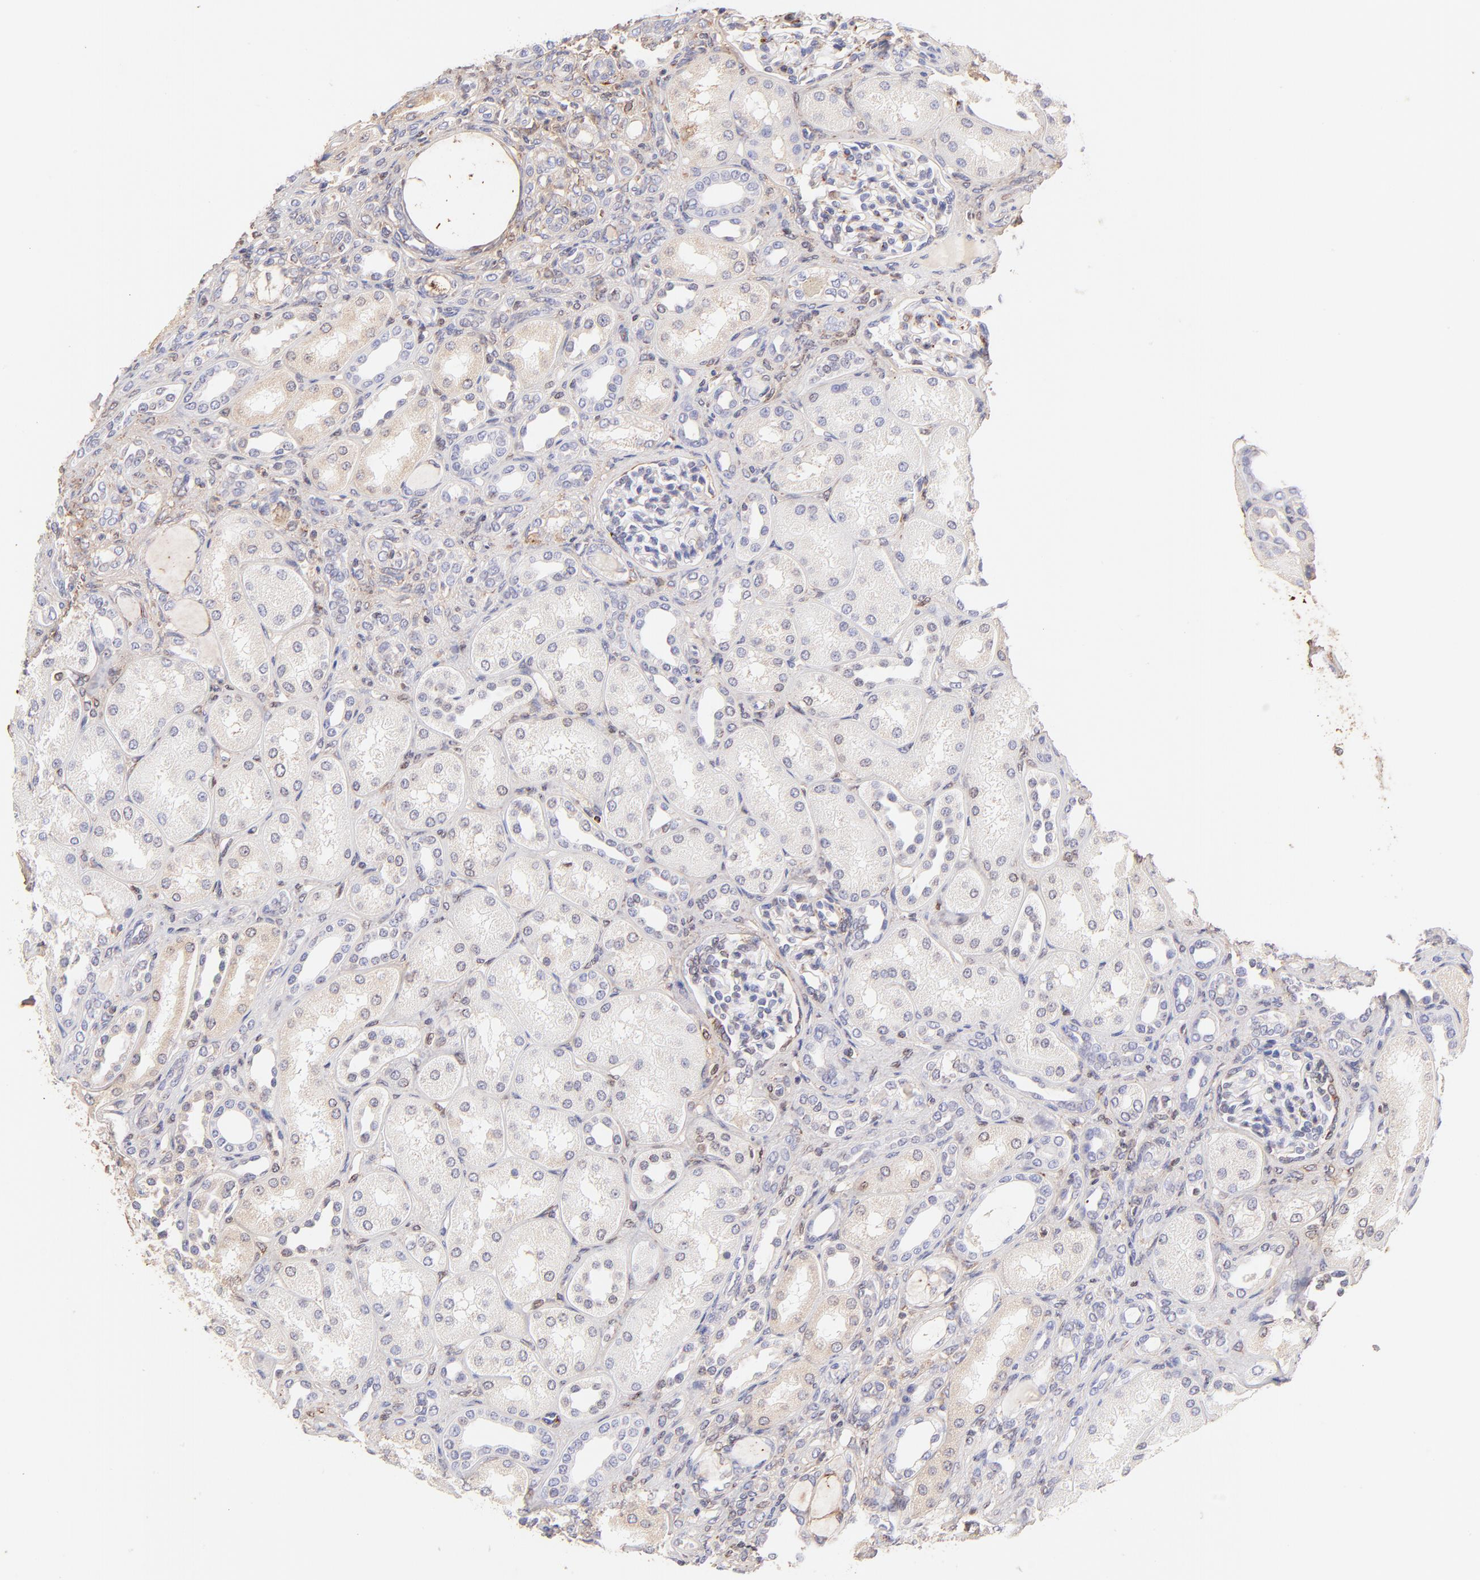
{"staining": {"intensity": "moderate", "quantity": "25%-75%", "location": "cytoplasmic/membranous"}, "tissue": "kidney", "cell_type": "Cells in glomeruli", "image_type": "normal", "snomed": [{"axis": "morphology", "description": "Normal tissue, NOS"}, {"axis": "topography", "description": "Kidney"}], "caption": "IHC (DAB (3,3'-diaminobenzidine)) staining of benign human kidney exhibits moderate cytoplasmic/membranous protein expression in about 25%-75% of cells in glomeruli.", "gene": "BGN", "patient": {"sex": "male", "age": 7}}